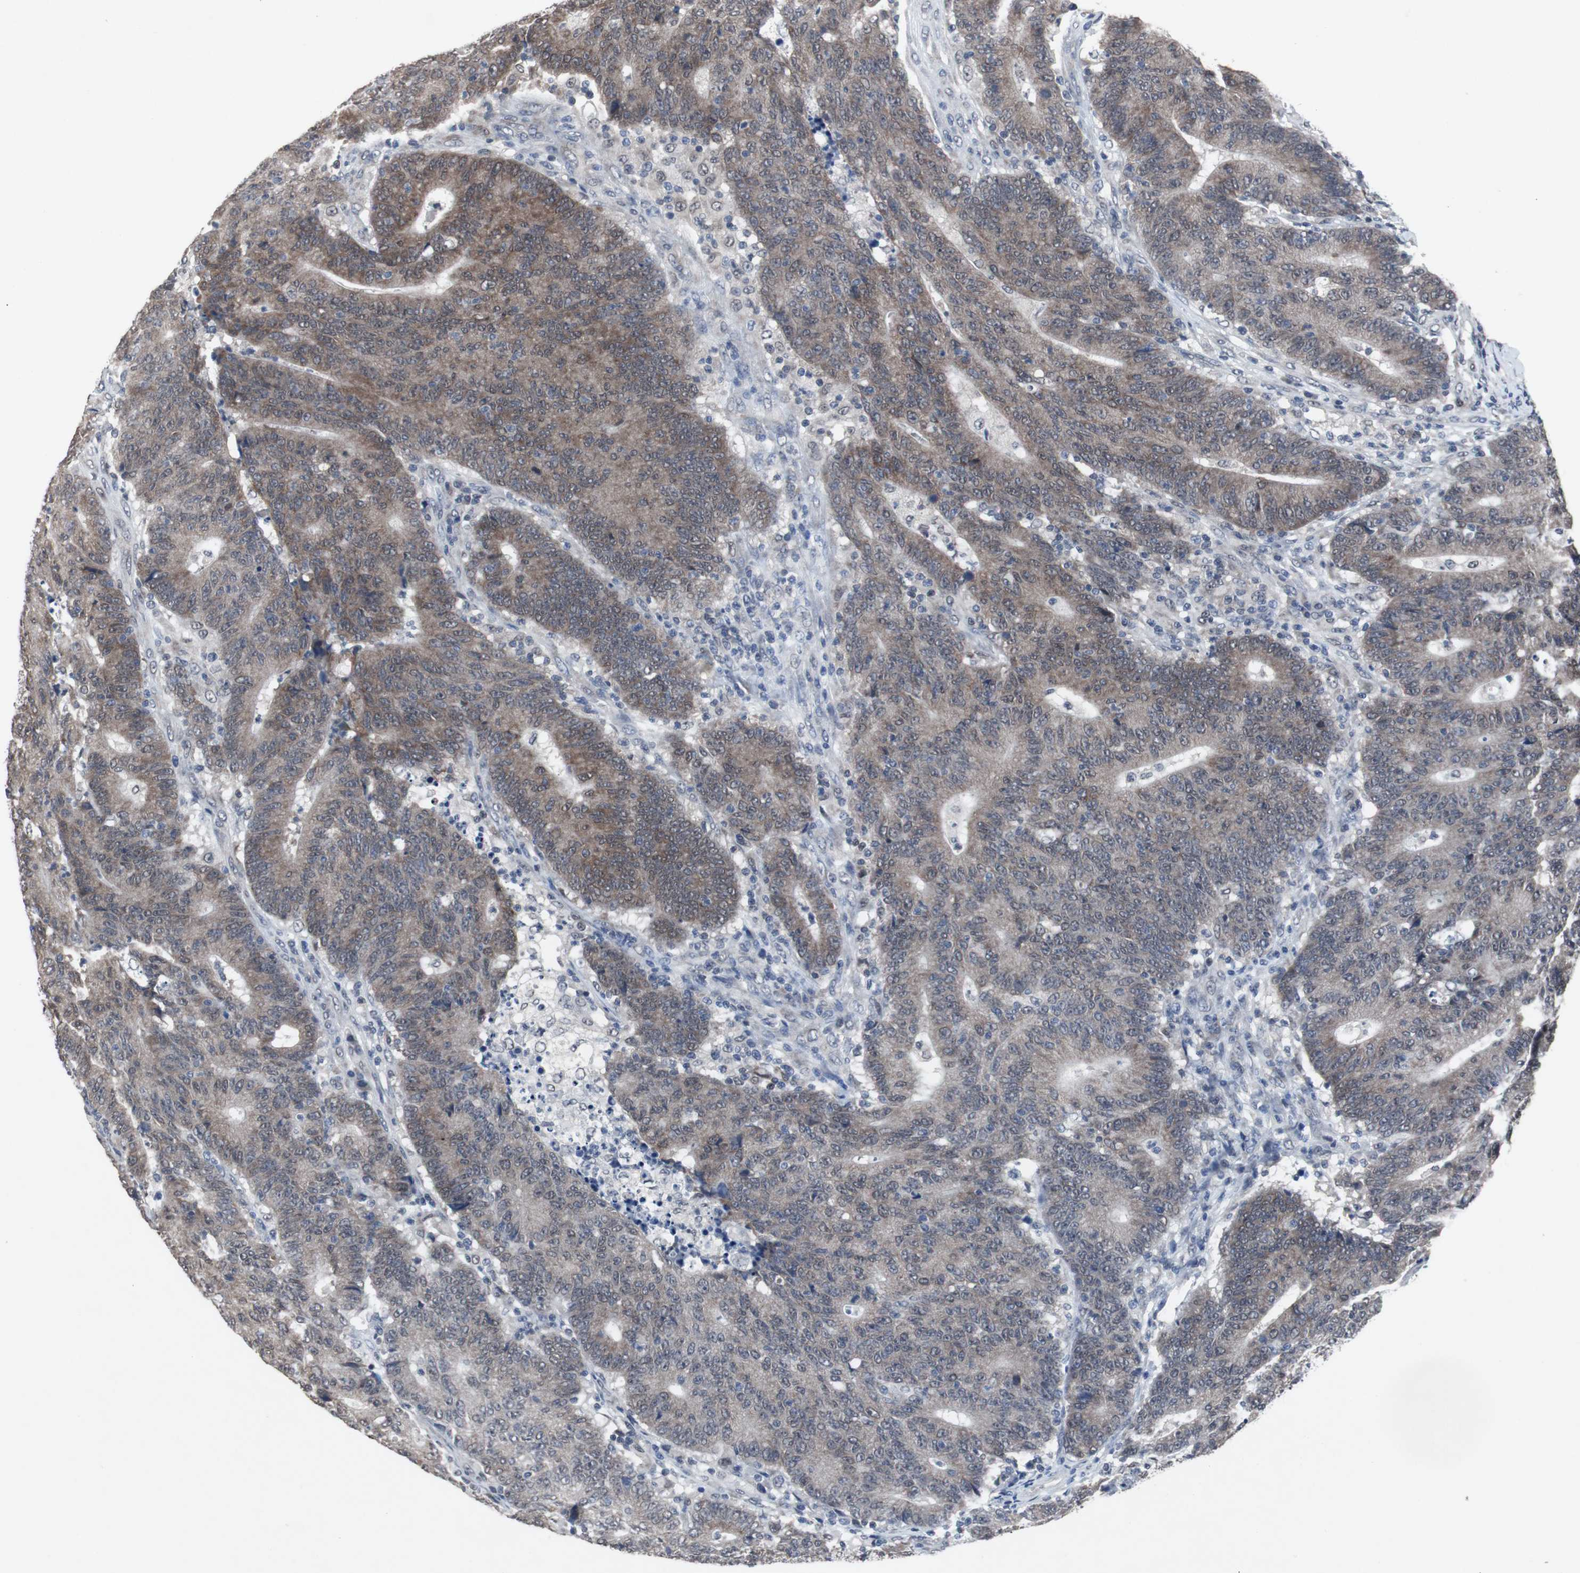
{"staining": {"intensity": "moderate", "quantity": ">75%", "location": "cytoplasmic/membranous"}, "tissue": "colorectal cancer", "cell_type": "Tumor cells", "image_type": "cancer", "snomed": [{"axis": "morphology", "description": "Normal tissue, NOS"}, {"axis": "morphology", "description": "Adenocarcinoma, NOS"}, {"axis": "topography", "description": "Colon"}], "caption": "Colorectal adenocarcinoma tissue demonstrates moderate cytoplasmic/membranous positivity in about >75% of tumor cells, visualized by immunohistochemistry.", "gene": "RBM47", "patient": {"sex": "female", "age": 75}}